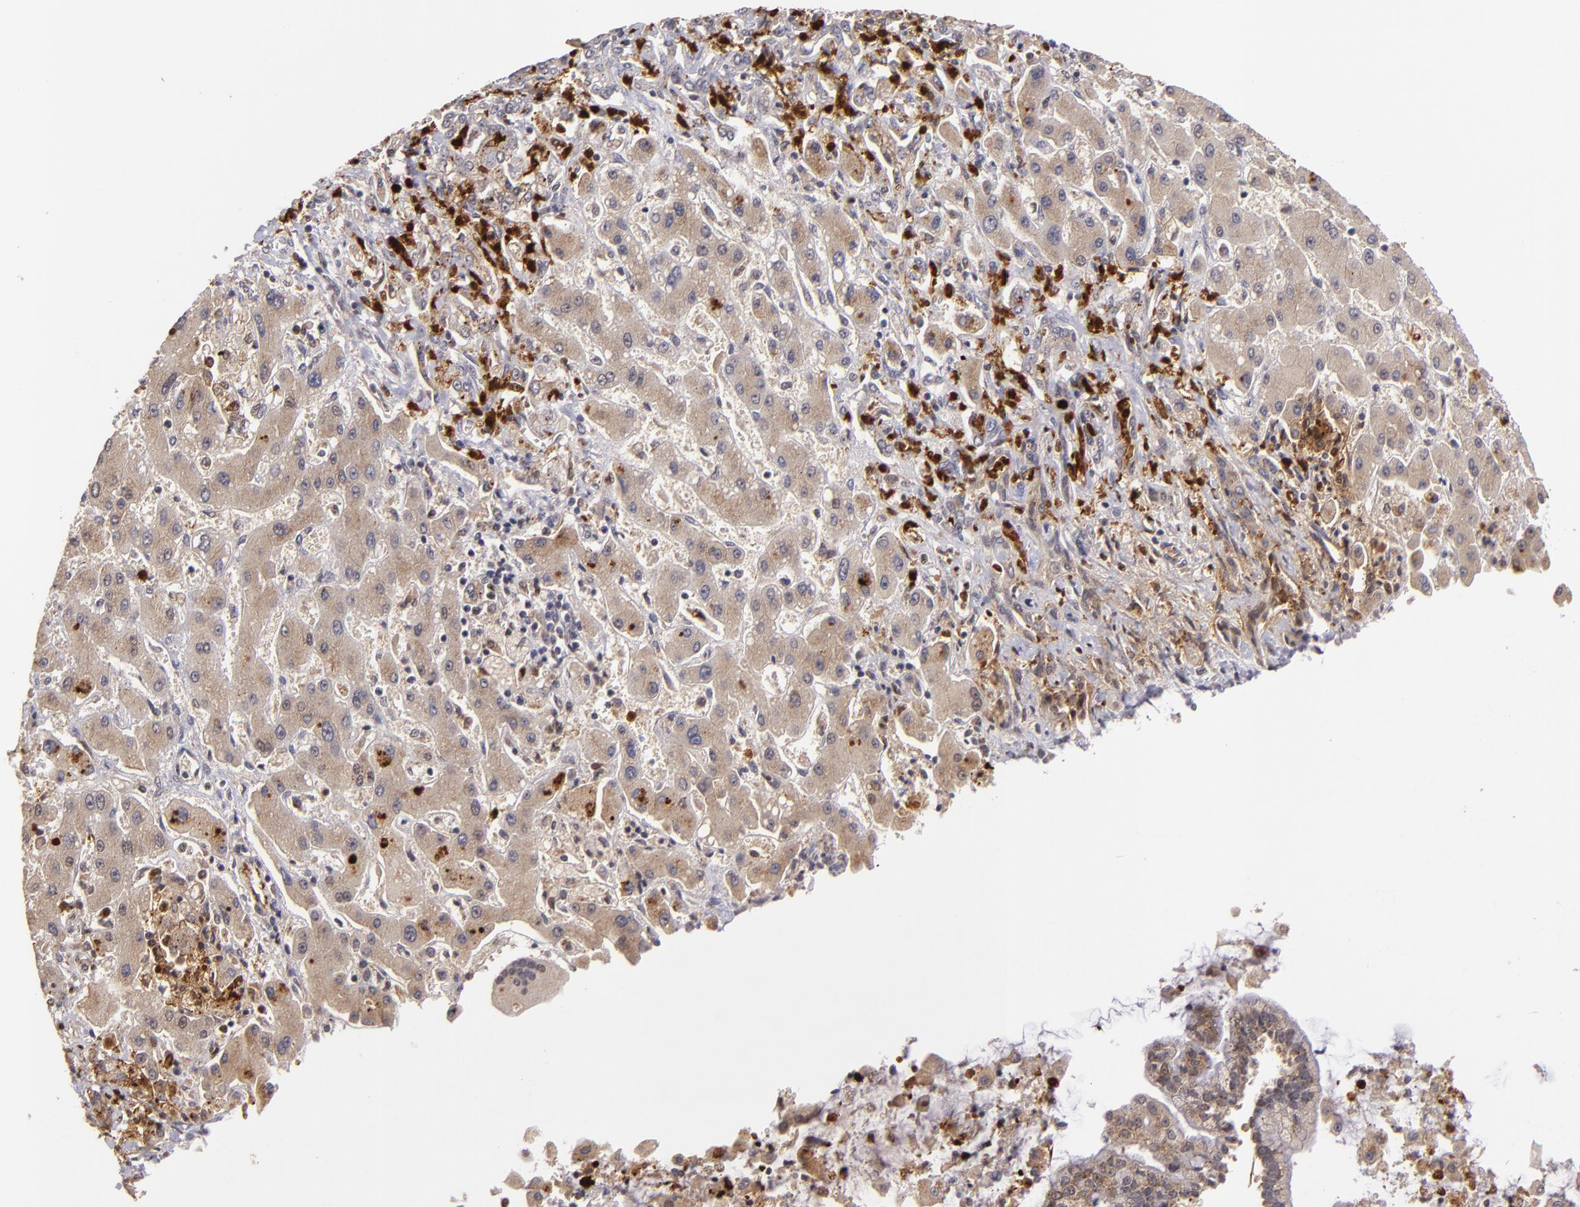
{"staining": {"intensity": "weak", "quantity": "25%-75%", "location": "cytoplasmic/membranous"}, "tissue": "liver cancer", "cell_type": "Tumor cells", "image_type": "cancer", "snomed": [{"axis": "morphology", "description": "Cholangiocarcinoma"}, {"axis": "topography", "description": "Liver"}], "caption": "Human liver cholangiocarcinoma stained for a protein (brown) shows weak cytoplasmic/membranous positive positivity in approximately 25%-75% of tumor cells.", "gene": "RXRG", "patient": {"sex": "male", "age": 50}}